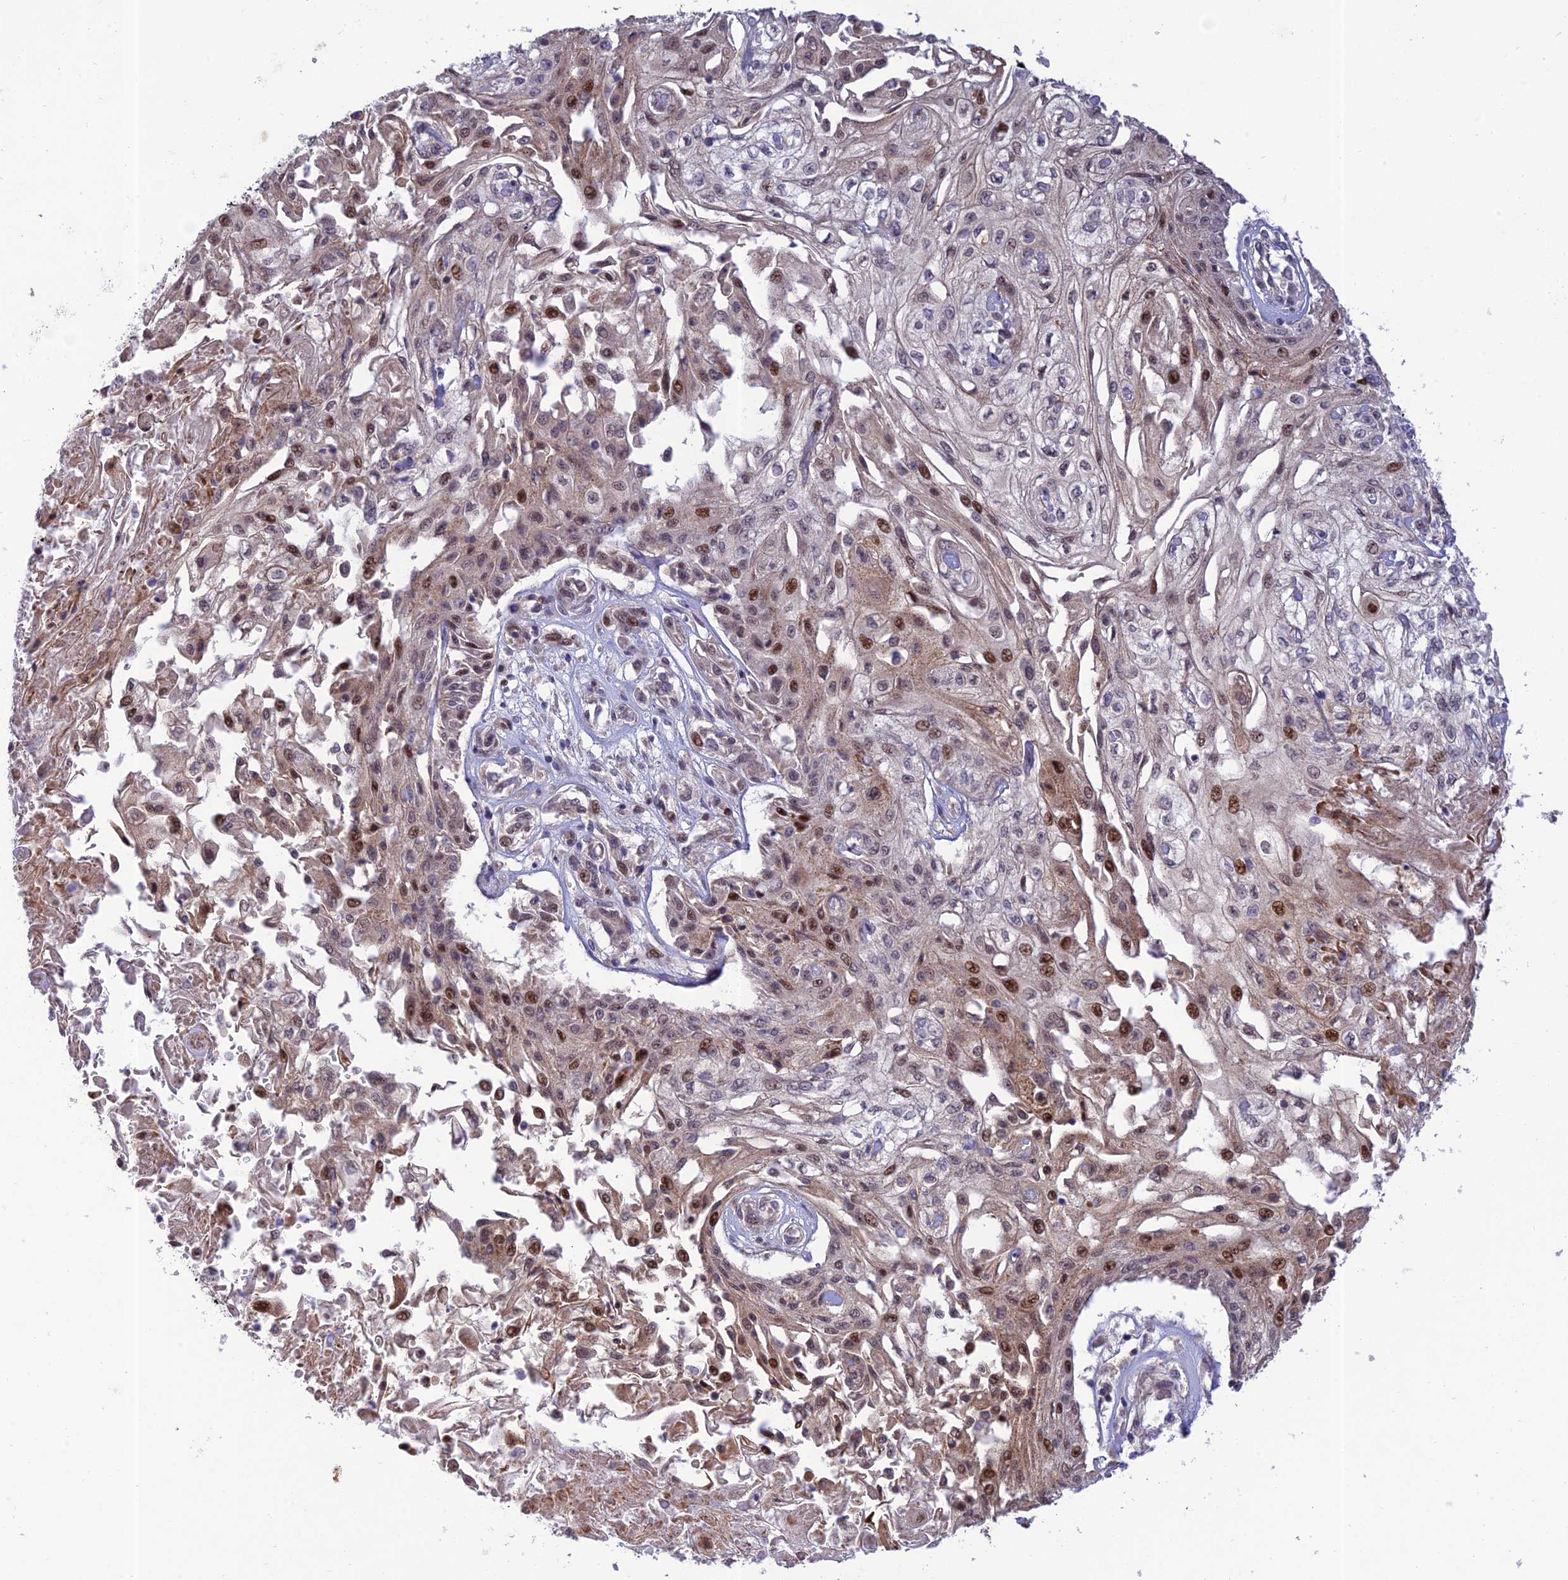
{"staining": {"intensity": "moderate", "quantity": "<25%", "location": "nuclear"}, "tissue": "skin cancer", "cell_type": "Tumor cells", "image_type": "cancer", "snomed": [{"axis": "morphology", "description": "Squamous cell carcinoma, NOS"}, {"axis": "morphology", "description": "Squamous cell carcinoma, metastatic, NOS"}, {"axis": "topography", "description": "Skin"}, {"axis": "topography", "description": "Lymph node"}], "caption": "Metastatic squamous cell carcinoma (skin) stained with immunohistochemistry (IHC) displays moderate nuclear positivity in approximately <25% of tumor cells.", "gene": "ZNF584", "patient": {"sex": "male", "age": 75}}